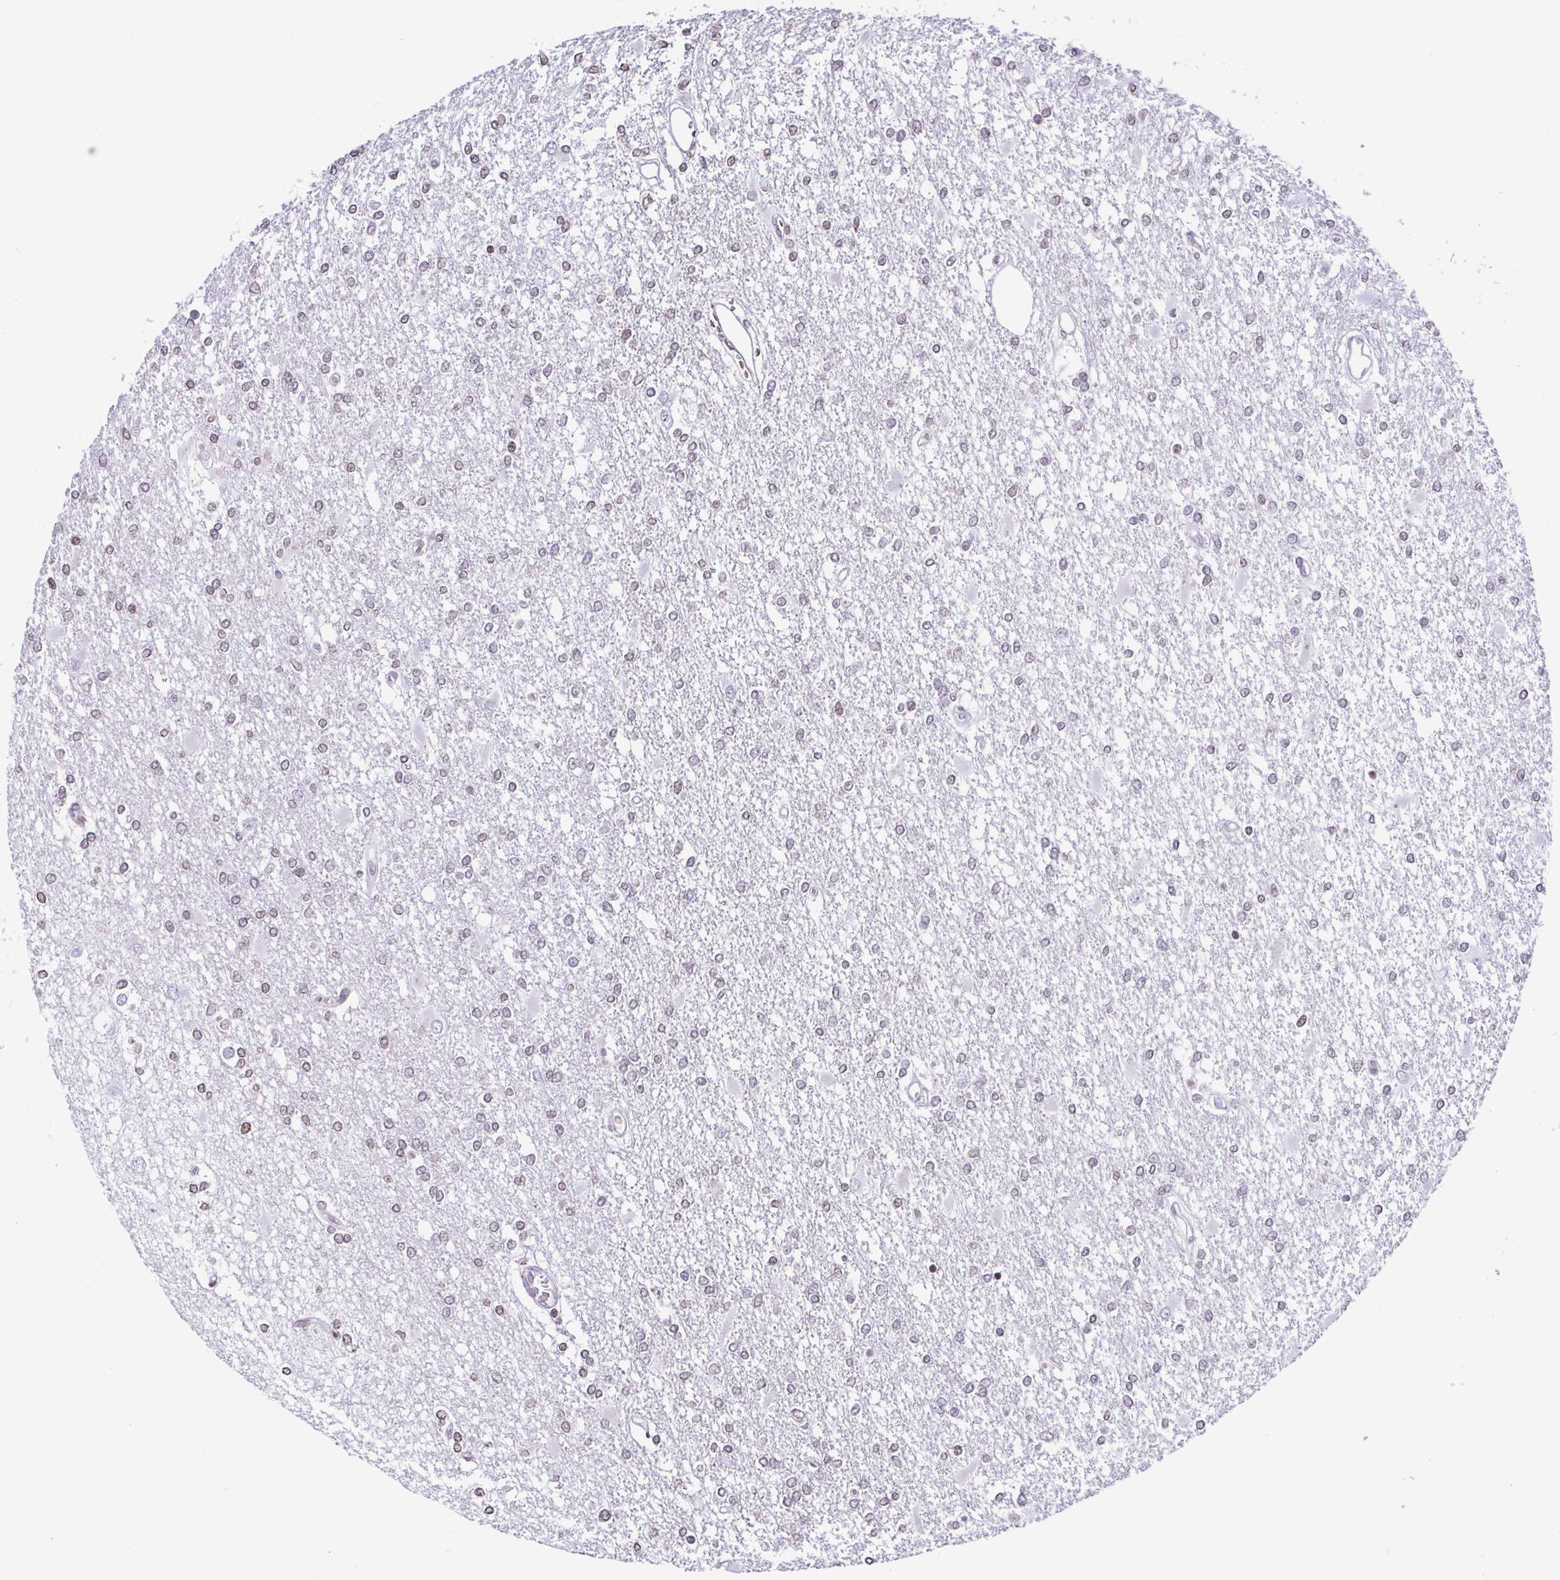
{"staining": {"intensity": "weak", "quantity": "25%-75%", "location": "nuclear"}, "tissue": "glioma", "cell_type": "Tumor cells", "image_type": "cancer", "snomed": [{"axis": "morphology", "description": "Glioma, malignant, High grade"}, {"axis": "topography", "description": "Cerebral cortex"}], "caption": "An image of human malignant glioma (high-grade) stained for a protein displays weak nuclear brown staining in tumor cells.", "gene": "VCY1B", "patient": {"sex": "male", "age": 79}}